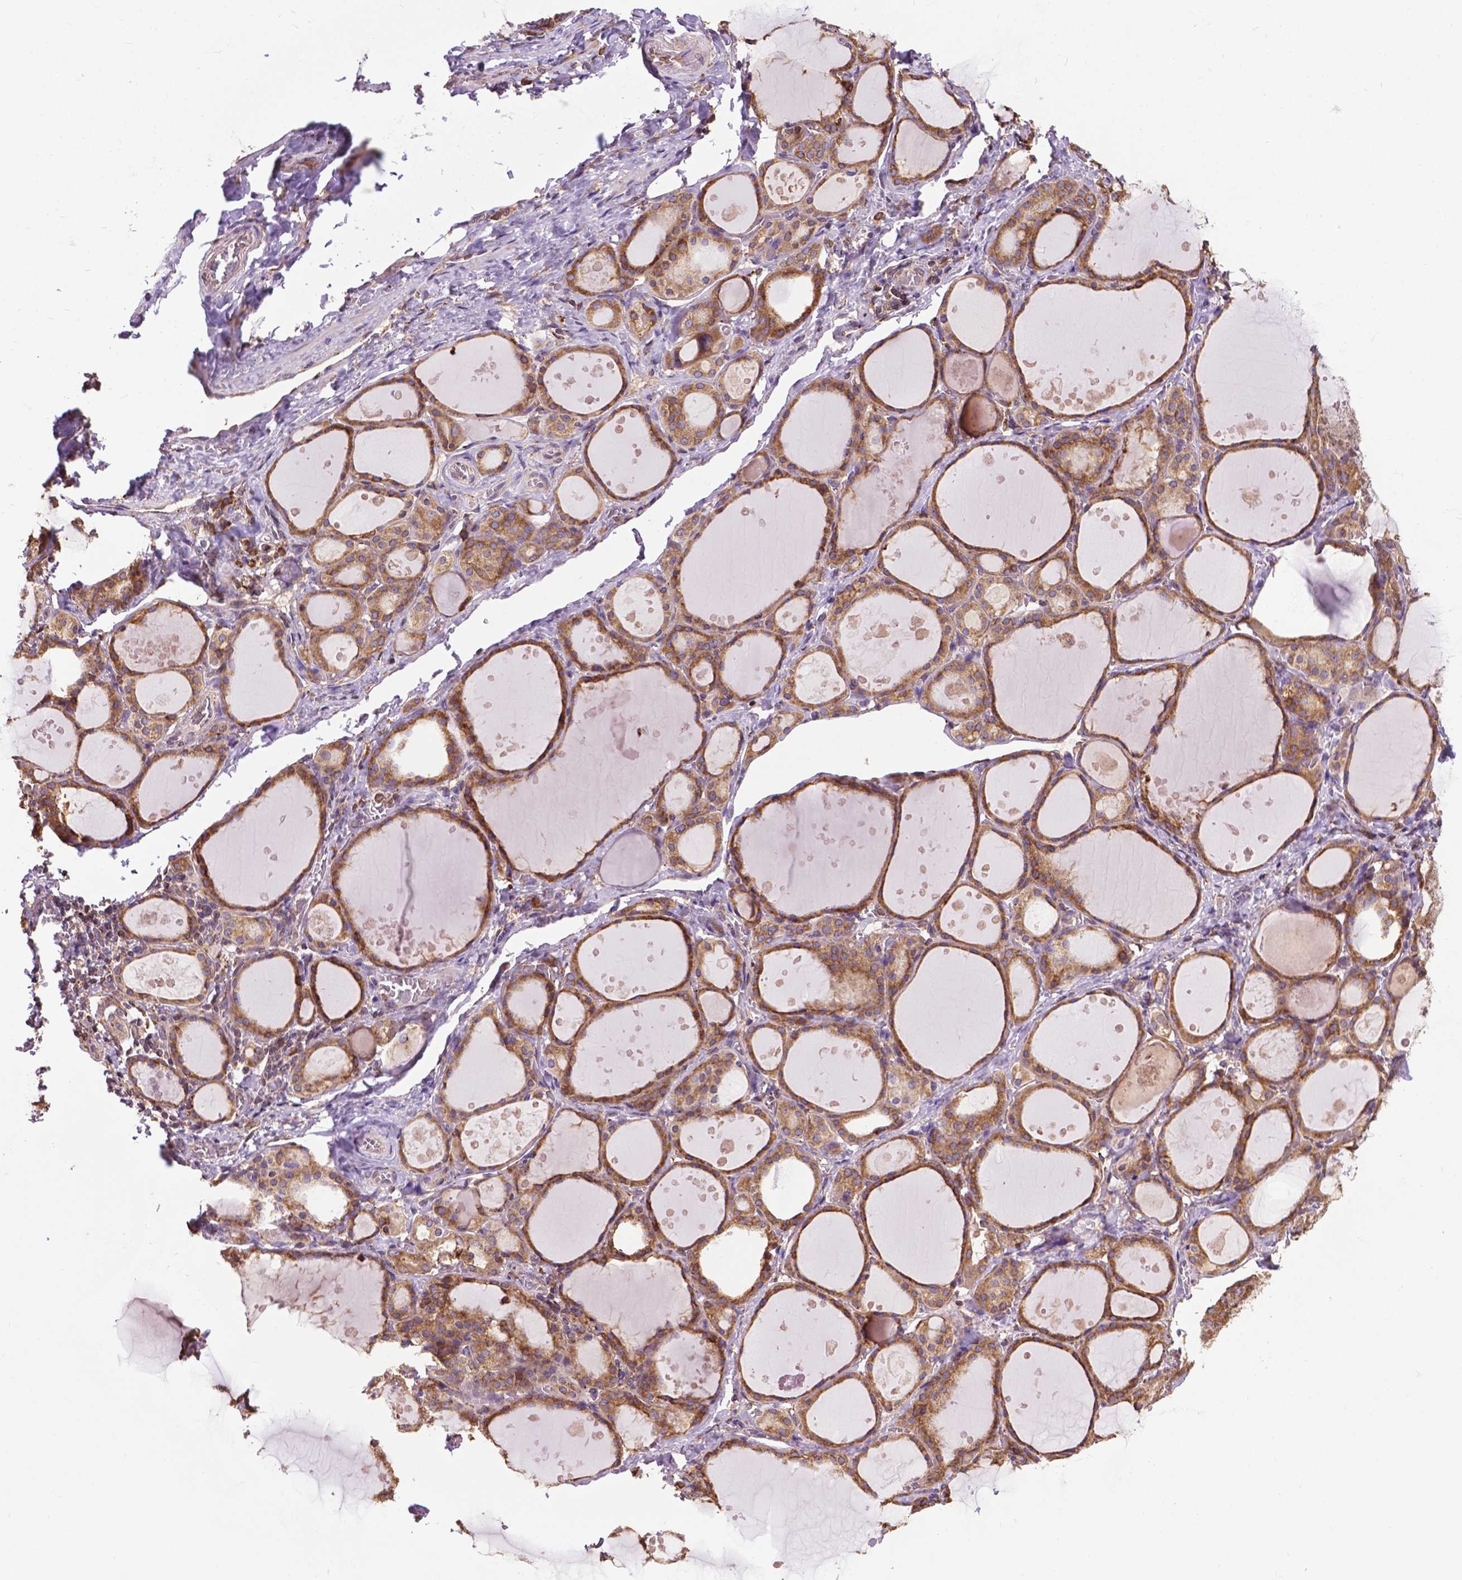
{"staining": {"intensity": "strong", "quantity": ">75%", "location": "cytoplasmic/membranous"}, "tissue": "thyroid gland", "cell_type": "Glandular cells", "image_type": "normal", "snomed": [{"axis": "morphology", "description": "Normal tissue, NOS"}, {"axis": "topography", "description": "Thyroid gland"}], "caption": "Thyroid gland was stained to show a protein in brown. There is high levels of strong cytoplasmic/membranous staining in approximately >75% of glandular cells. Using DAB (3,3'-diaminobenzidine) (brown) and hematoxylin (blue) stains, captured at high magnification using brightfield microscopy.", "gene": "GANAB", "patient": {"sex": "male", "age": 68}}